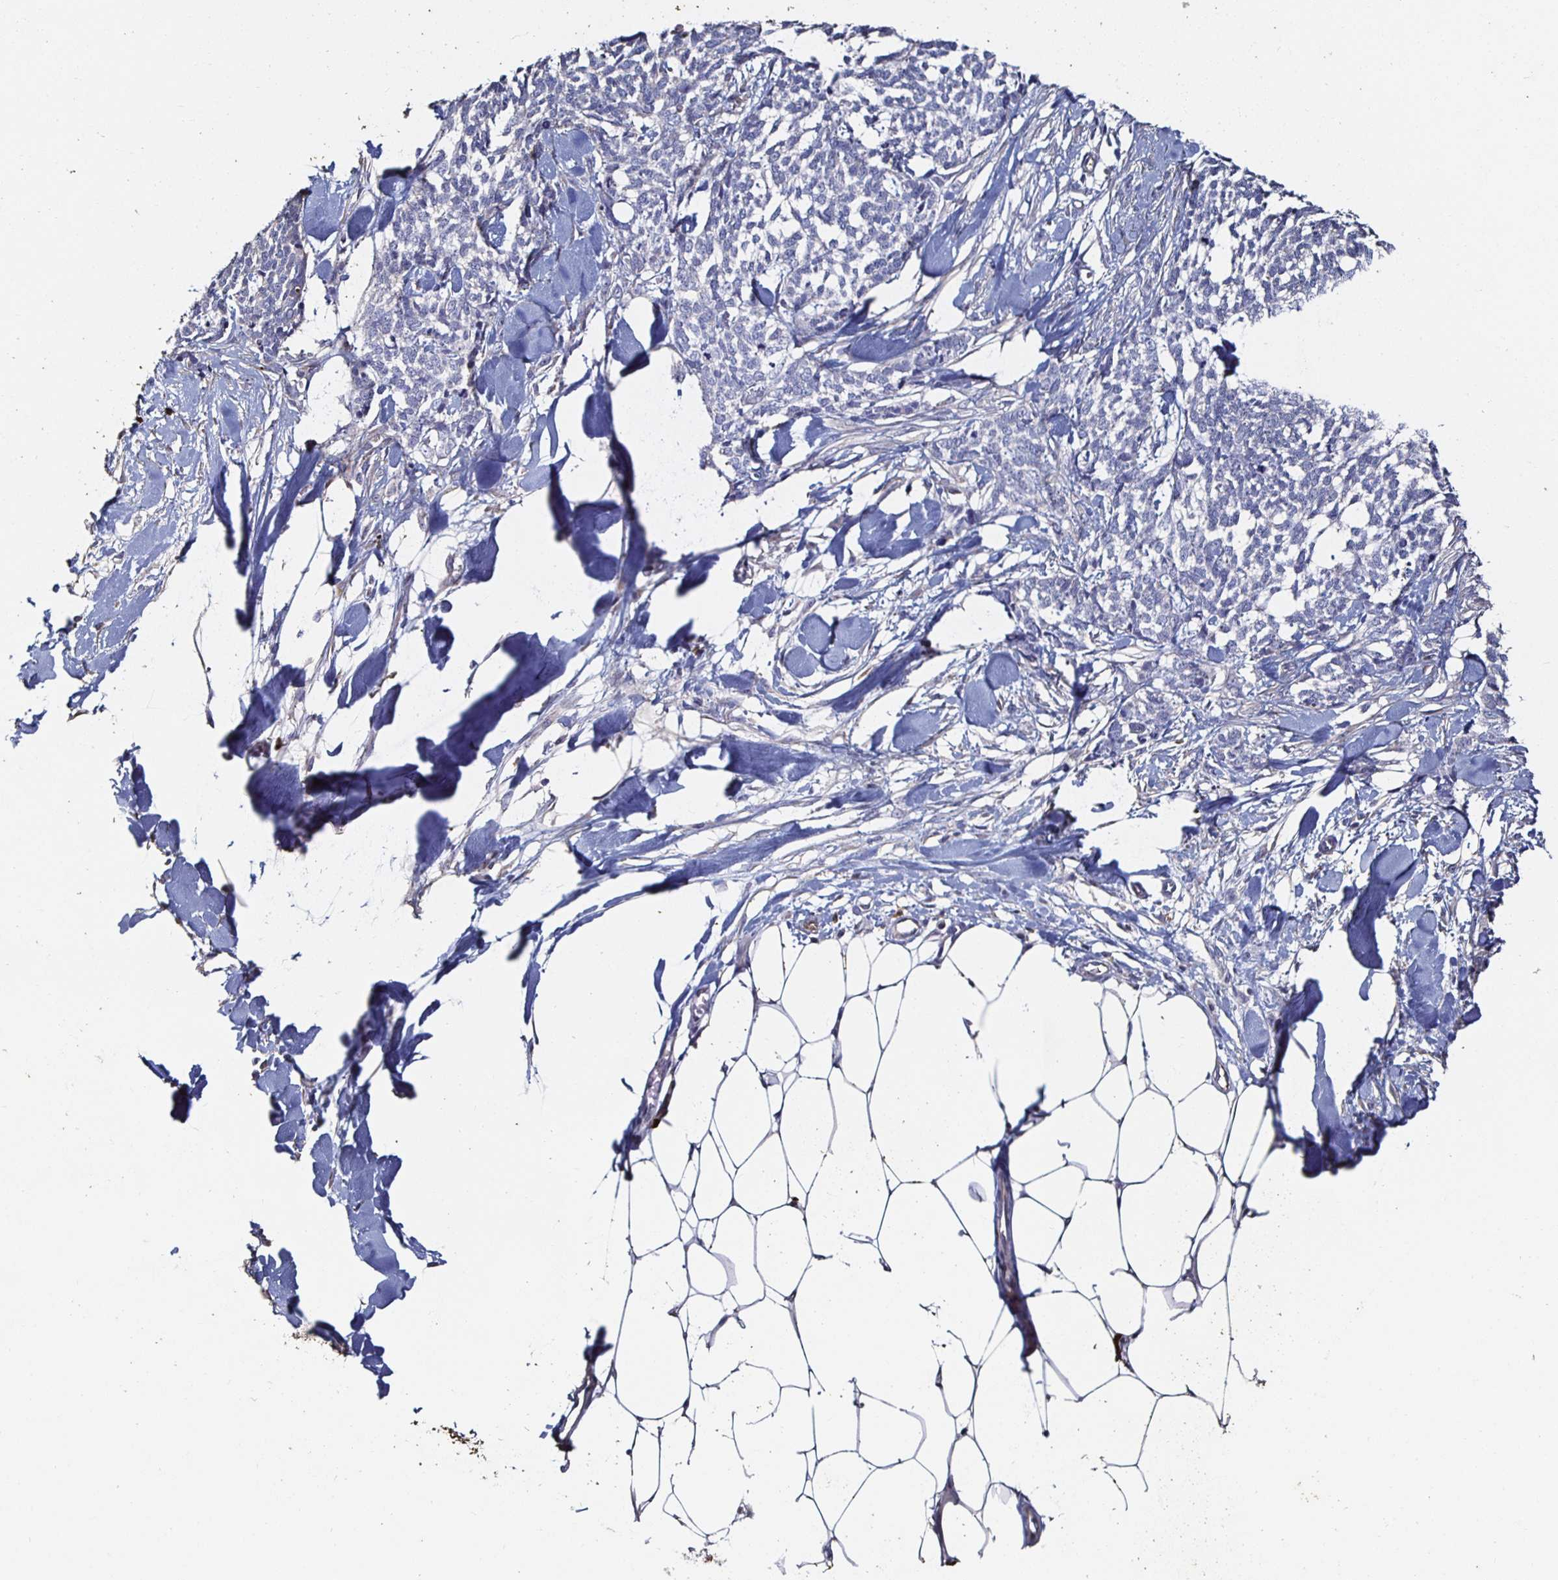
{"staining": {"intensity": "negative", "quantity": "none", "location": "none"}, "tissue": "skin cancer", "cell_type": "Tumor cells", "image_type": "cancer", "snomed": [{"axis": "morphology", "description": "Basal cell carcinoma"}, {"axis": "topography", "description": "Skin"}], "caption": "Immunohistochemical staining of basal cell carcinoma (skin) displays no significant expression in tumor cells.", "gene": "TLR4", "patient": {"sex": "female", "age": 59}}